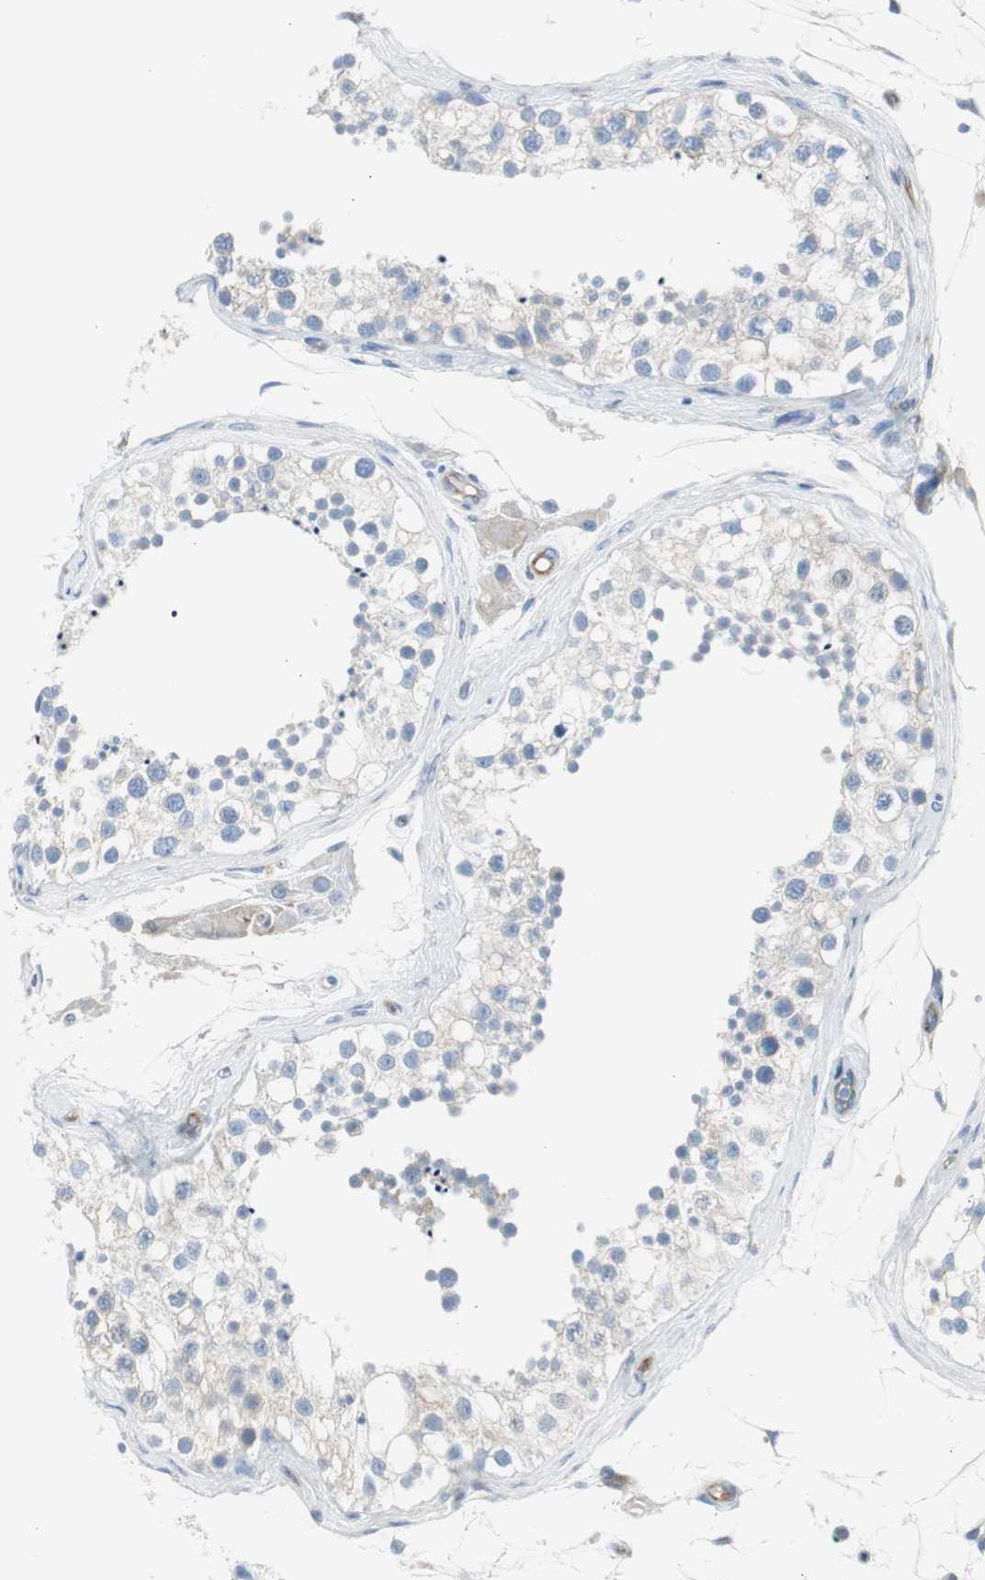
{"staining": {"intensity": "weak", "quantity": "25%-75%", "location": "cytoplasmic/membranous"}, "tissue": "testis", "cell_type": "Cells in seminiferous ducts", "image_type": "normal", "snomed": [{"axis": "morphology", "description": "Normal tissue, NOS"}, {"axis": "topography", "description": "Testis"}], "caption": "Protein expression analysis of benign testis demonstrates weak cytoplasmic/membranous expression in approximately 25%-75% of cells in seminiferous ducts. (Stains: DAB (3,3'-diaminobenzidine) in brown, nuclei in blue, Microscopy: brightfield microscopy at high magnification).", "gene": "RPS12", "patient": {"sex": "male", "age": 68}}